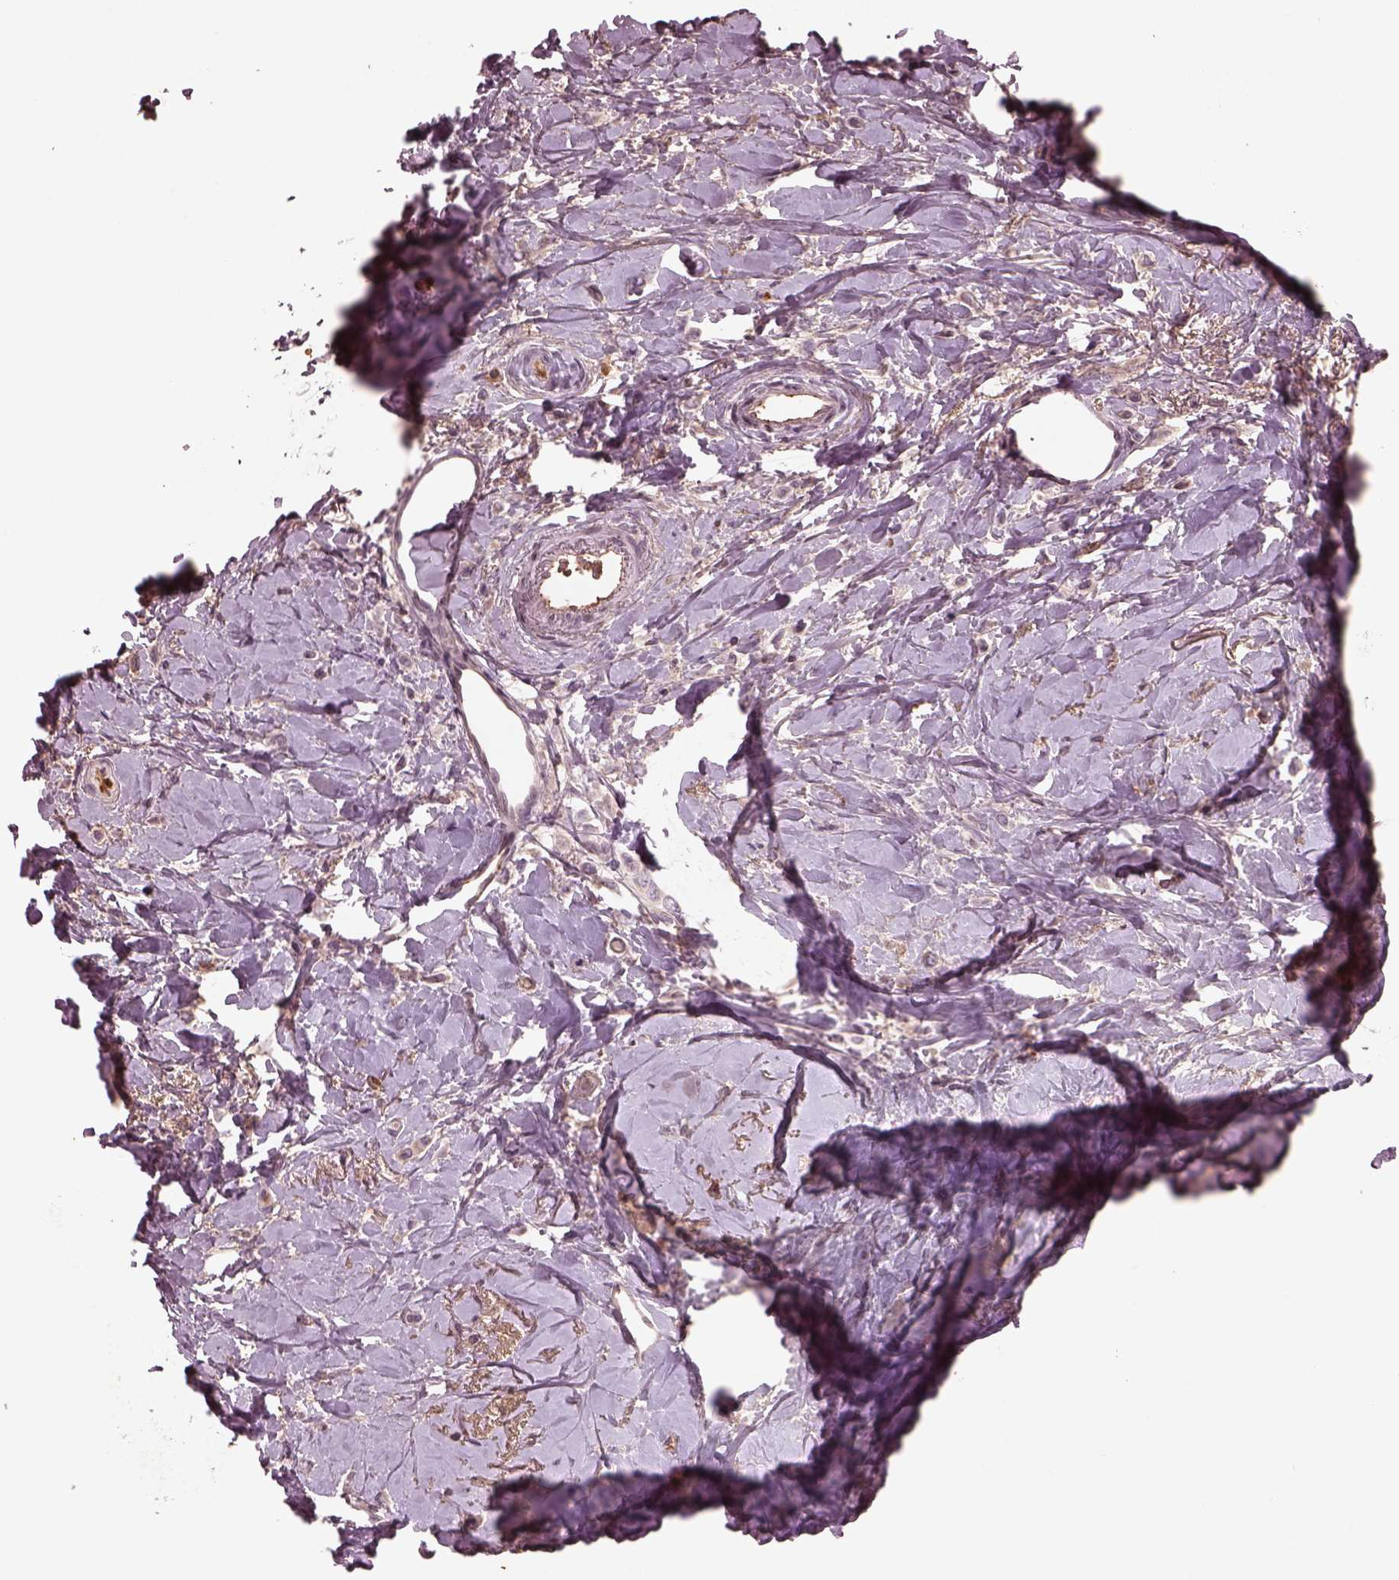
{"staining": {"intensity": "negative", "quantity": "none", "location": "none"}, "tissue": "breast cancer", "cell_type": "Tumor cells", "image_type": "cancer", "snomed": [{"axis": "morphology", "description": "Lobular carcinoma"}, {"axis": "topography", "description": "Breast"}], "caption": "Tumor cells are negative for protein expression in human breast lobular carcinoma.", "gene": "PTX4", "patient": {"sex": "female", "age": 66}}